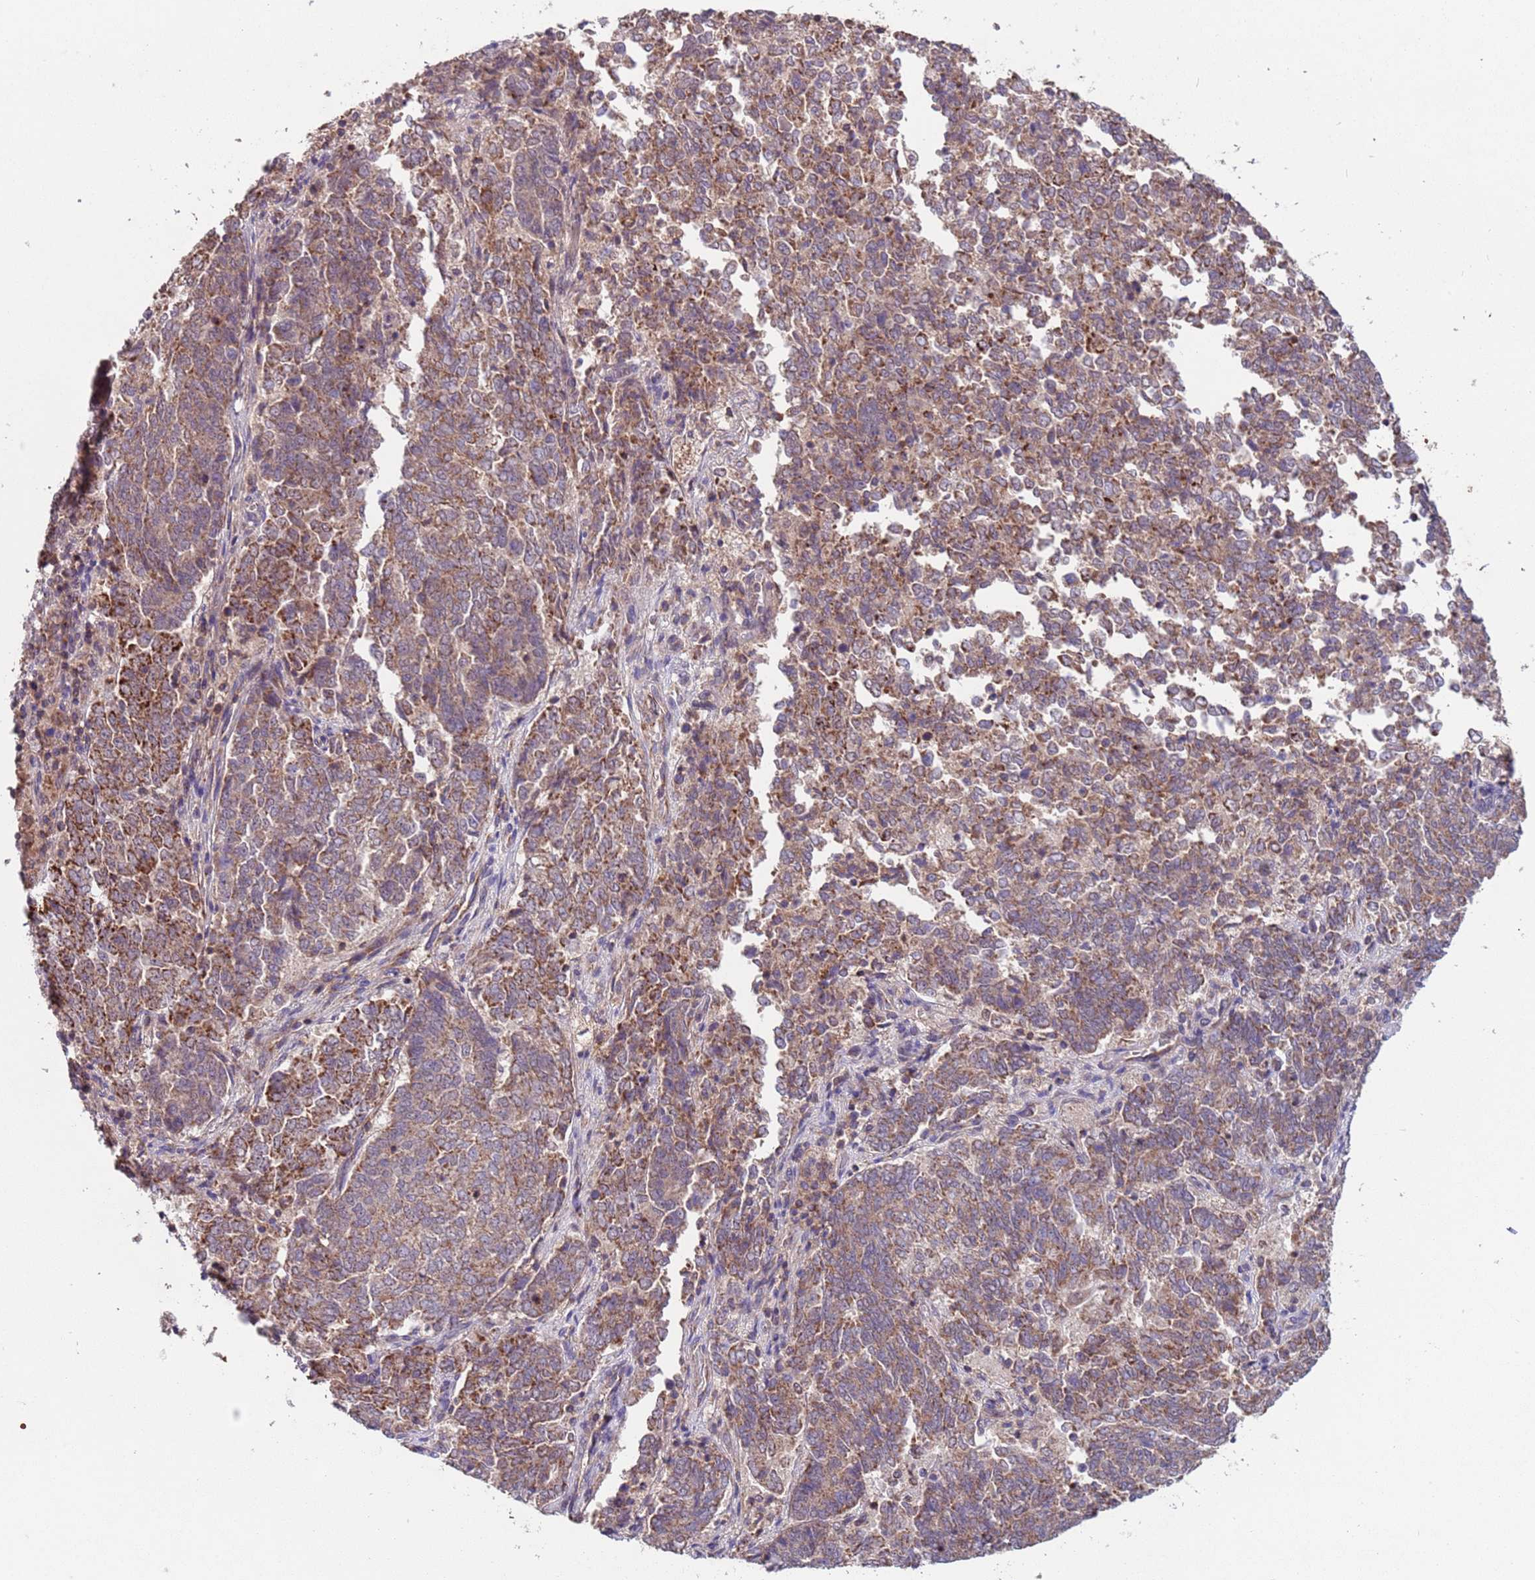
{"staining": {"intensity": "moderate", "quantity": ">75%", "location": "cytoplasmic/membranous"}, "tissue": "endometrial cancer", "cell_type": "Tumor cells", "image_type": "cancer", "snomed": [{"axis": "morphology", "description": "Adenocarcinoma, NOS"}, {"axis": "topography", "description": "Endometrium"}], "caption": "Adenocarcinoma (endometrial) stained with DAB immunohistochemistry (IHC) displays medium levels of moderate cytoplasmic/membranous positivity in approximately >75% of tumor cells. Nuclei are stained in blue.", "gene": "ACAD8", "patient": {"sex": "female", "age": 80}}